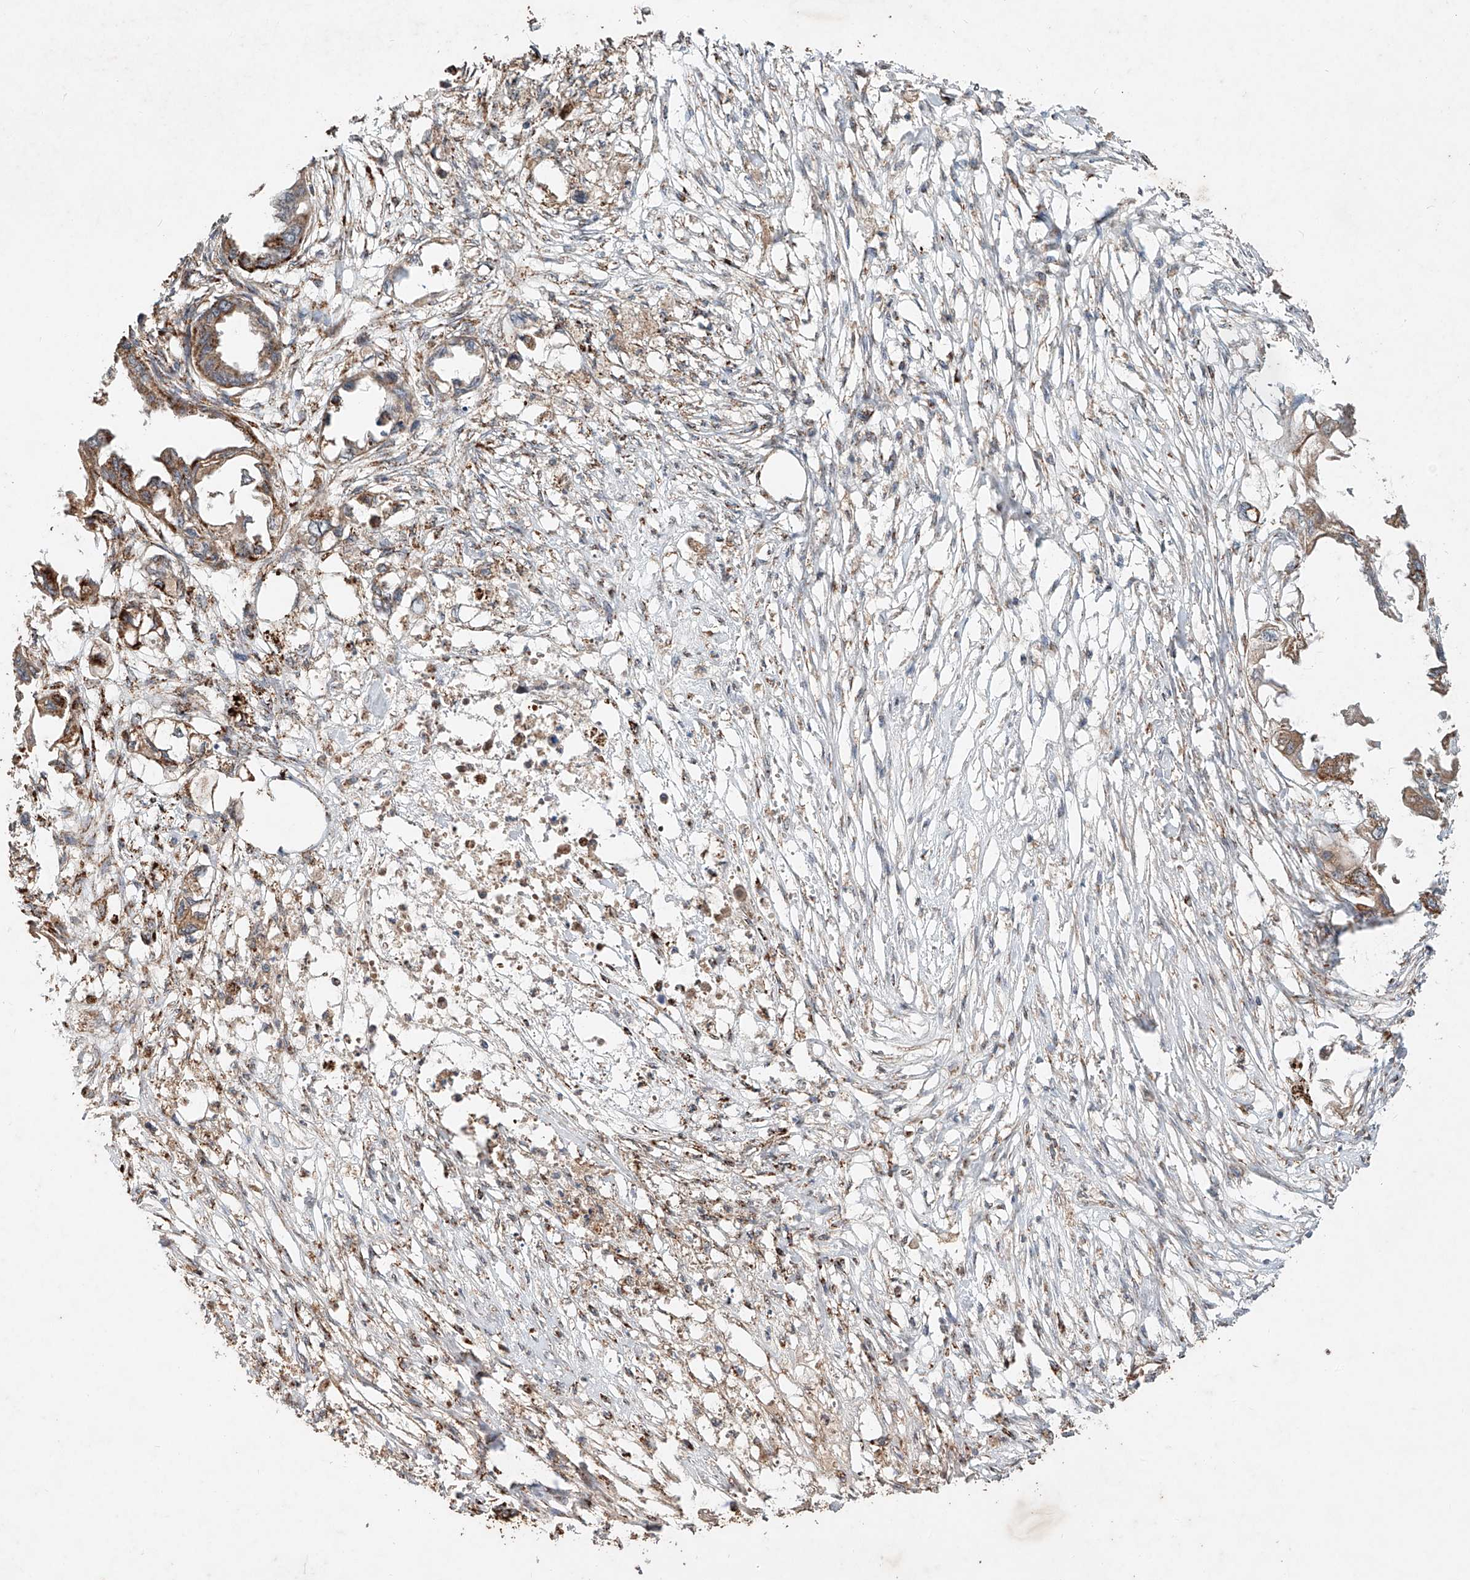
{"staining": {"intensity": "moderate", "quantity": ">75%", "location": "cytoplasmic/membranous"}, "tissue": "endometrial cancer", "cell_type": "Tumor cells", "image_type": "cancer", "snomed": [{"axis": "morphology", "description": "Adenocarcinoma, NOS"}, {"axis": "morphology", "description": "Adenocarcinoma, metastatic, NOS"}, {"axis": "topography", "description": "Adipose tissue"}, {"axis": "topography", "description": "Endometrium"}], "caption": "The immunohistochemical stain shows moderate cytoplasmic/membranous expression in tumor cells of endometrial cancer tissue.", "gene": "IER5", "patient": {"sex": "female", "age": 67}}